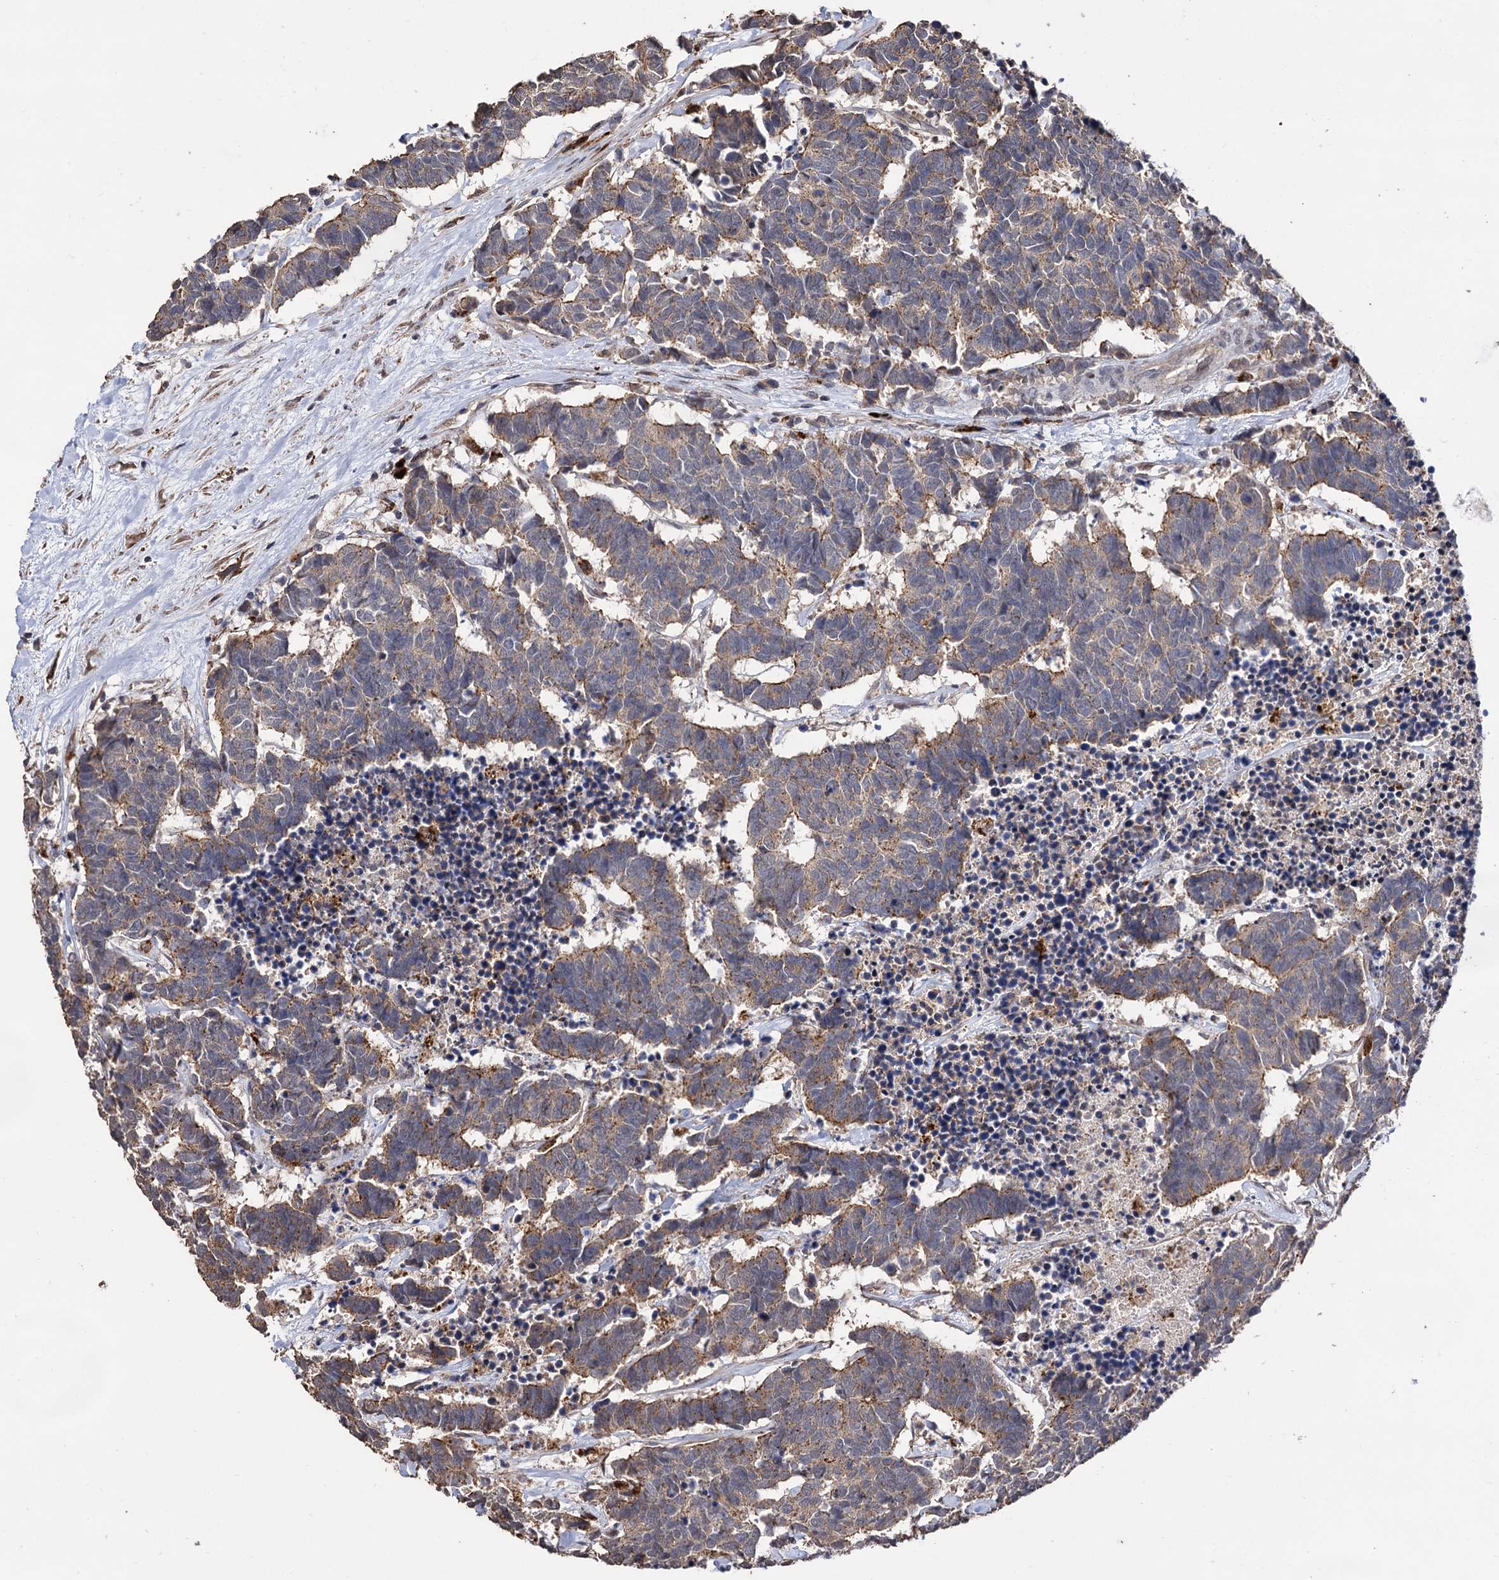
{"staining": {"intensity": "moderate", "quantity": ">75%", "location": "cytoplasmic/membranous"}, "tissue": "carcinoid", "cell_type": "Tumor cells", "image_type": "cancer", "snomed": [{"axis": "morphology", "description": "Carcinoma, NOS"}, {"axis": "morphology", "description": "Carcinoid, malignant, NOS"}, {"axis": "topography", "description": "Urinary bladder"}], "caption": "Carcinoid was stained to show a protein in brown. There is medium levels of moderate cytoplasmic/membranous staining in approximately >75% of tumor cells. (DAB IHC with brightfield microscopy, high magnification).", "gene": "MICAL2", "patient": {"sex": "male", "age": 57}}